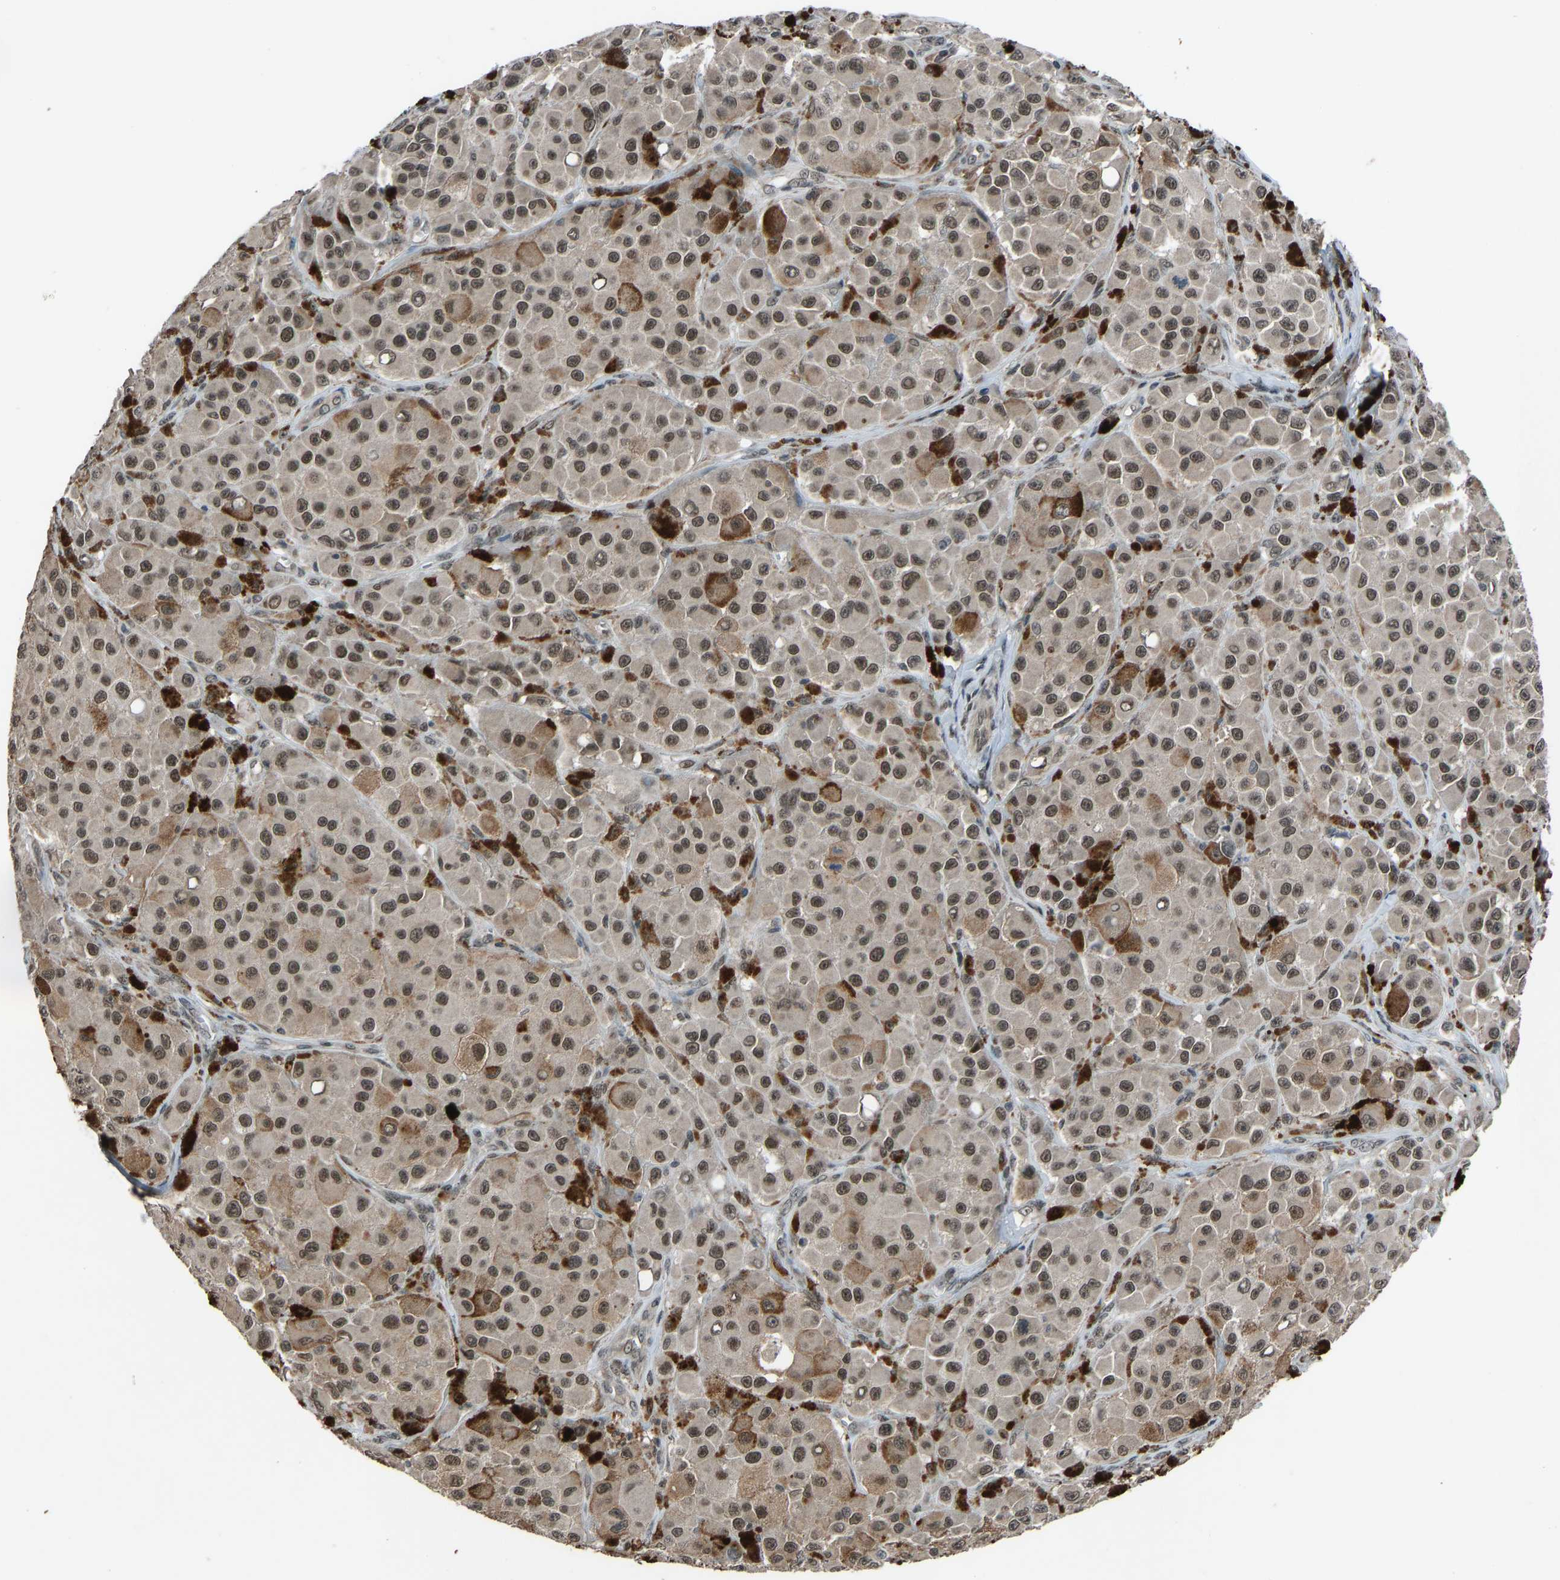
{"staining": {"intensity": "moderate", "quantity": ">75%", "location": "nuclear"}, "tissue": "melanoma", "cell_type": "Tumor cells", "image_type": "cancer", "snomed": [{"axis": "morphology", "description": "Malignant melanoma, NOS"}, {"axis": "topography", "description": "Skin"}], "caption": "Malignant melanoma was stained to show a protein in brown. There is medium levels of moderate nuclear staining in approximately >75% of tumor cells.", "gene": "SLC43A1", "patient": {"sex": "male", "age": 84}}